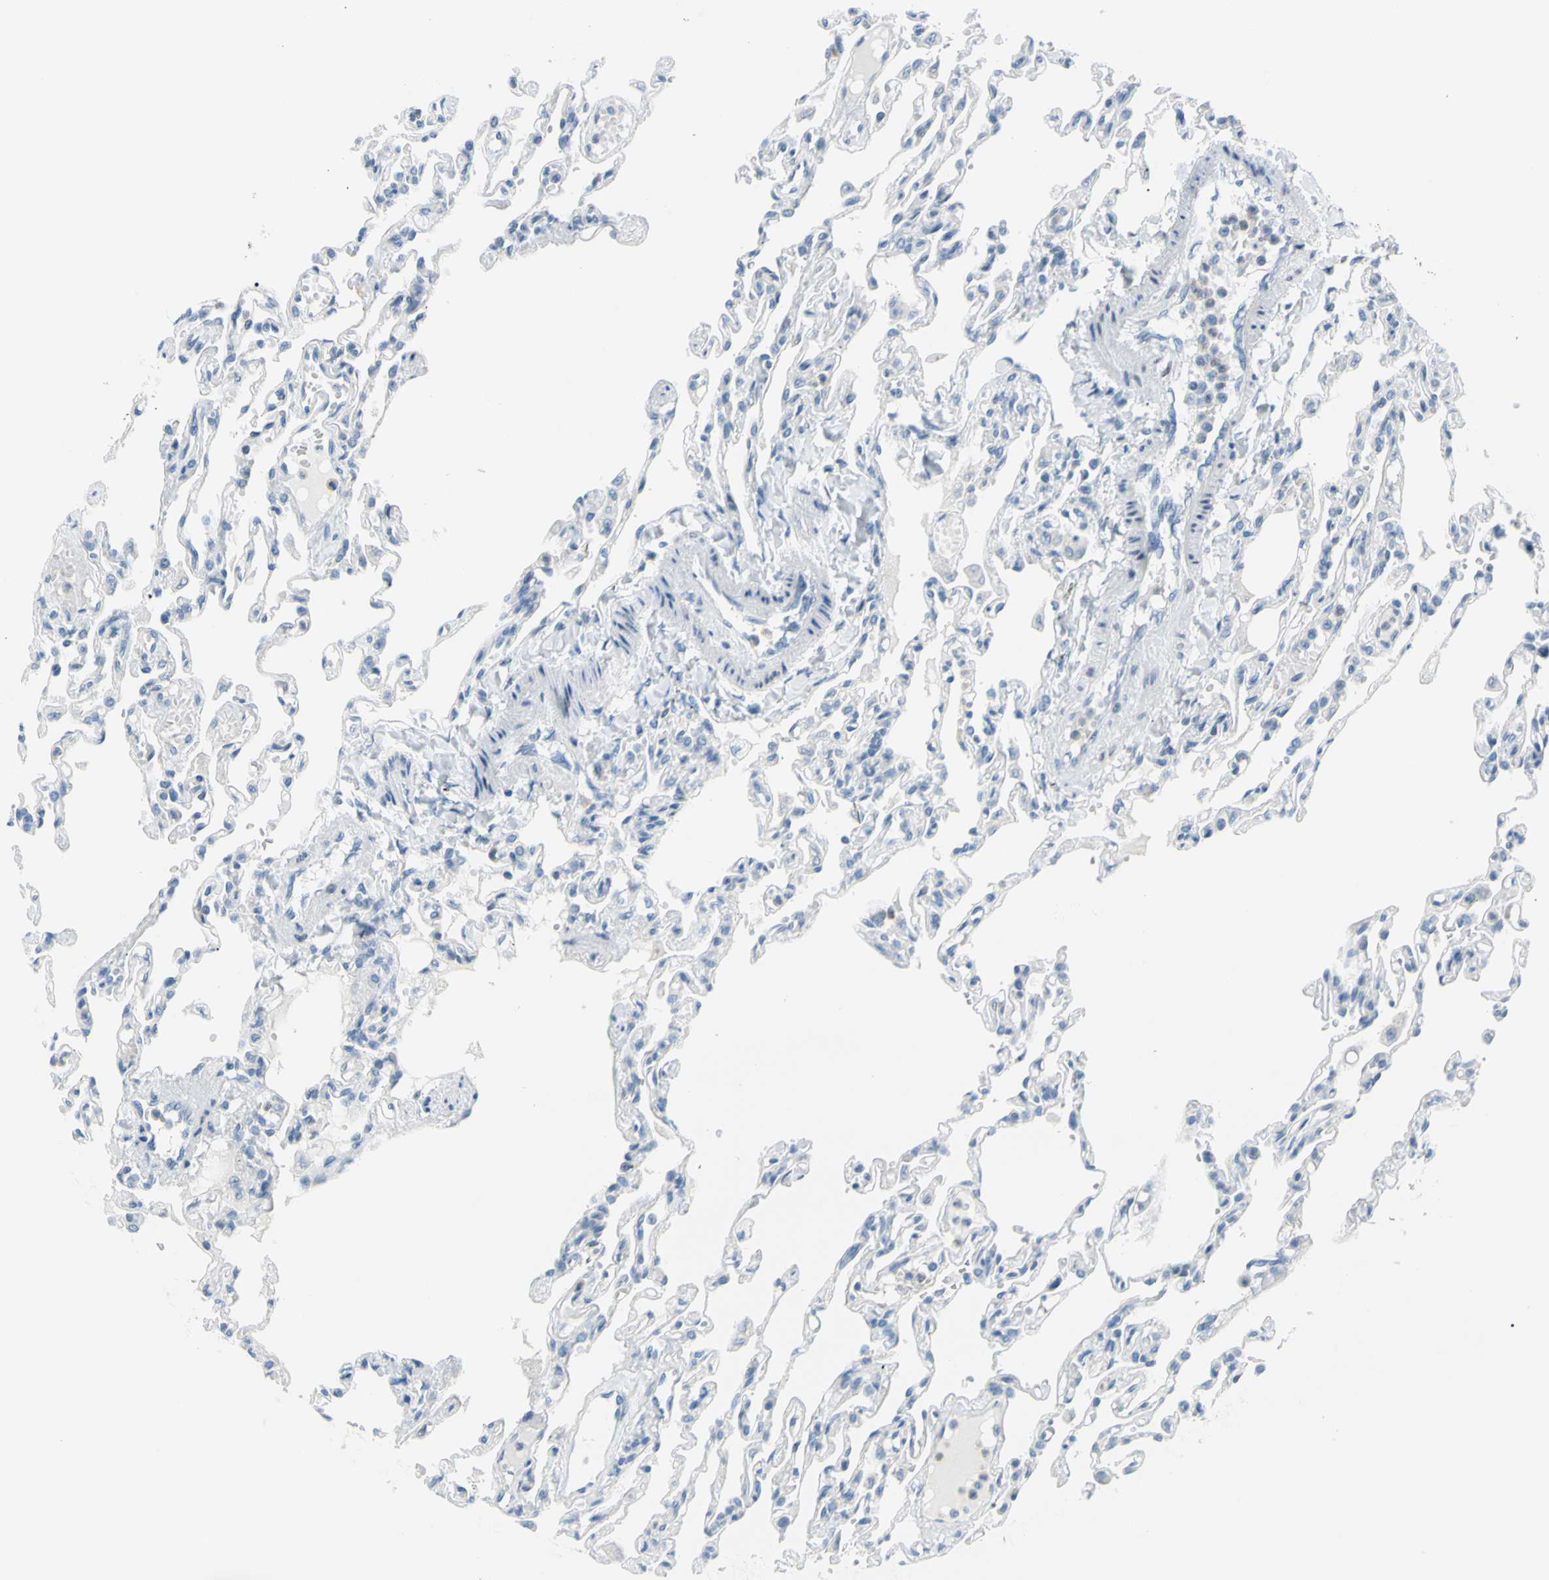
{"staining": {"intensity": "negative", "quantity": "none", "location": "none"}, "tissue": "lung", "cell_type": "Alveolar cells", "image_type": "normal", "snomed": [{"axis": "morphology", "description": "Normal tissue, NOS"}, {"axis": "topography", "description": "Lung"}], "caption": "The micrograph demonstrates no staining of alveolar cells in unremarkable lung.", "gene": "DCT", "patient": {"sex": "male", "age": 21}}